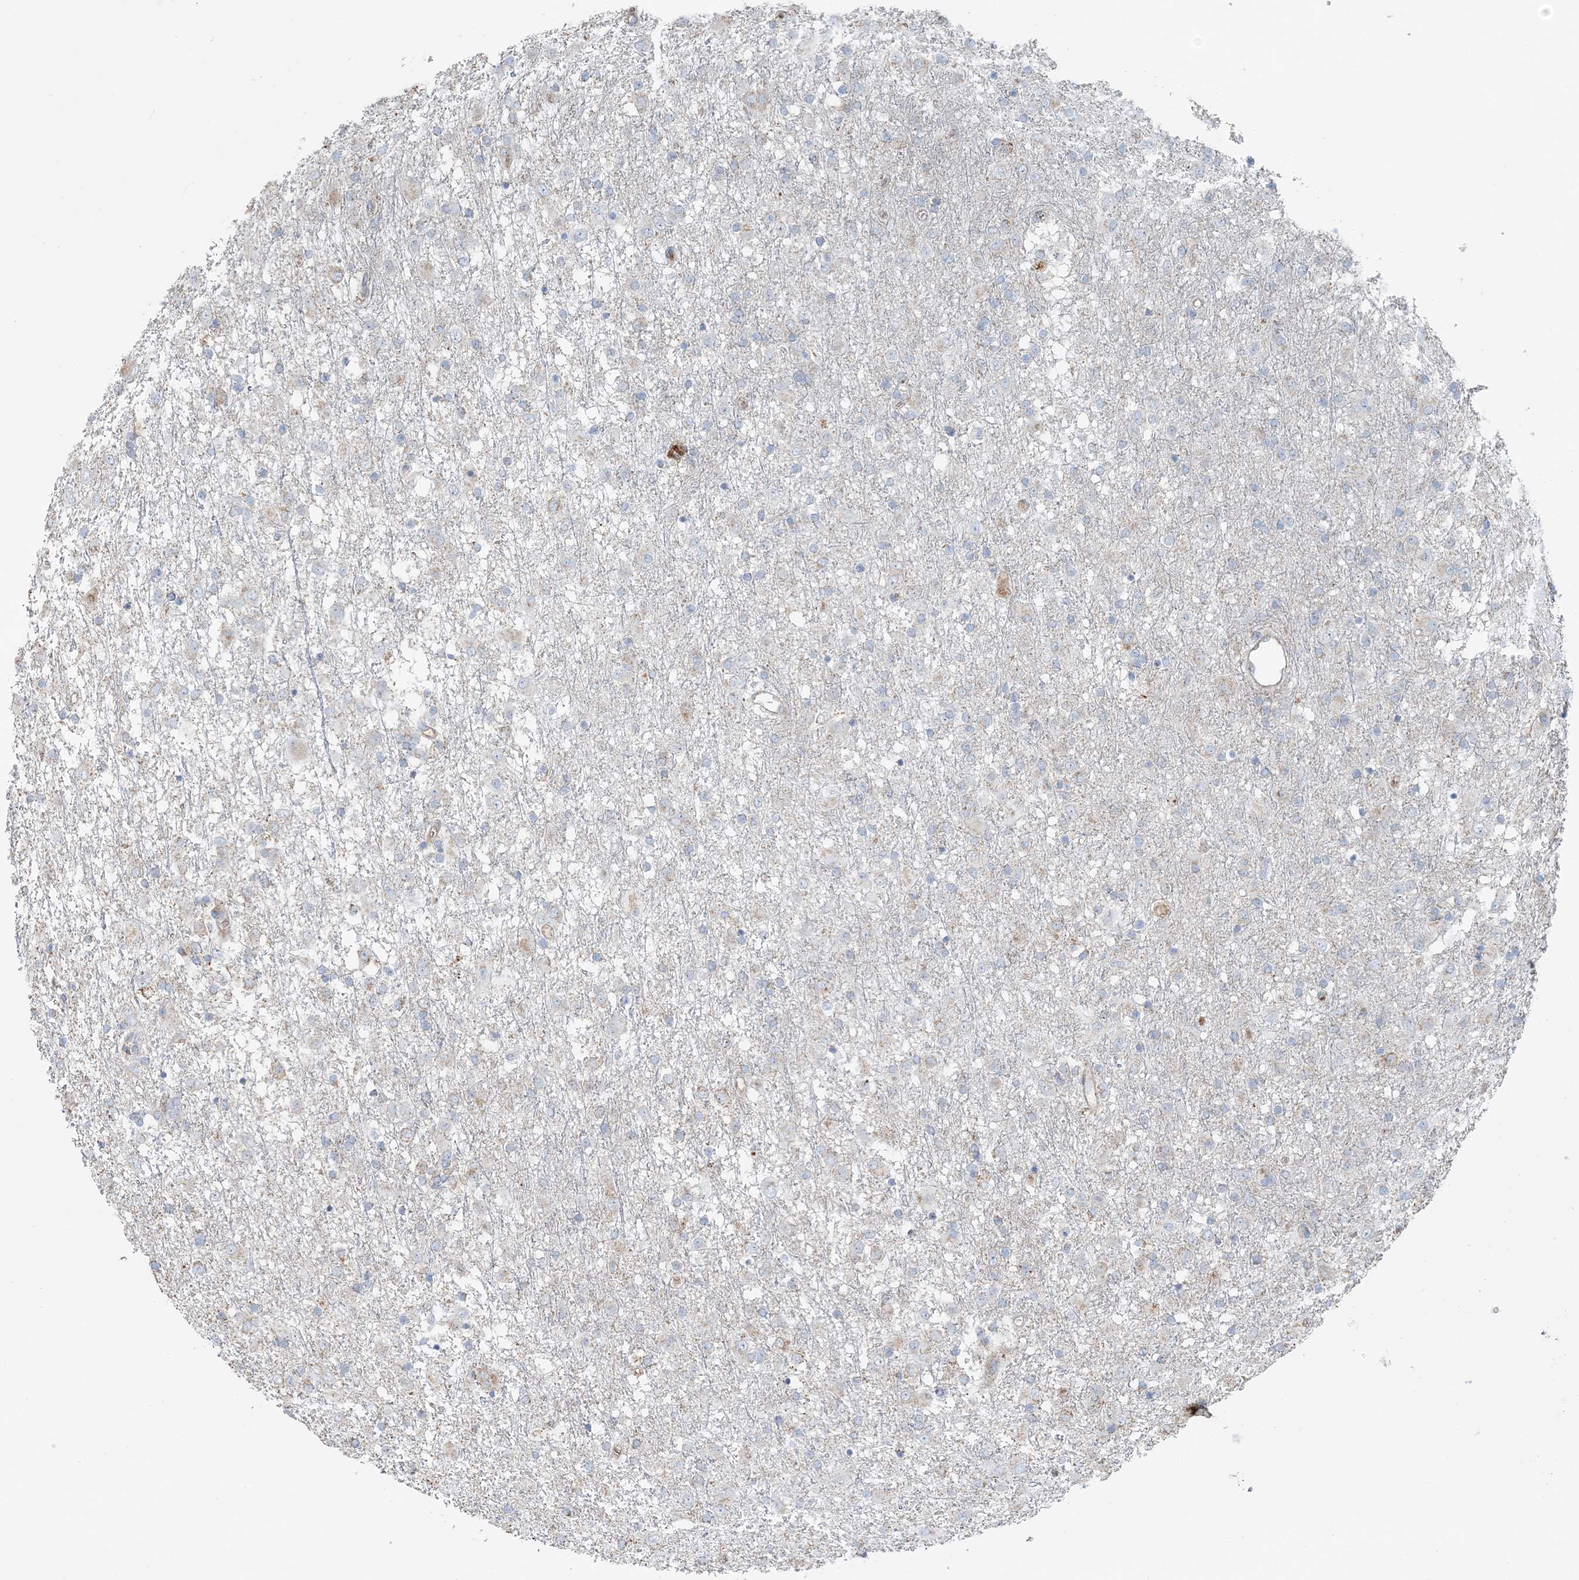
{"staining": {"intensity": "negative", "quantity": "none", "location": "none"}, "tissue": "glioma", "cell_type": "Tumor cells", "image_type": "cancer", "snomed": [{"axis": "morphology", "description": "Glioma, malignant, Low grade"}, {"axis": "topography", "description": "Brain"}], "caption": "Tumor cells are negative for protein expression in human glioma.", "gene": "SLC22A16", "patient": {"sex": "male", "age": 65}}